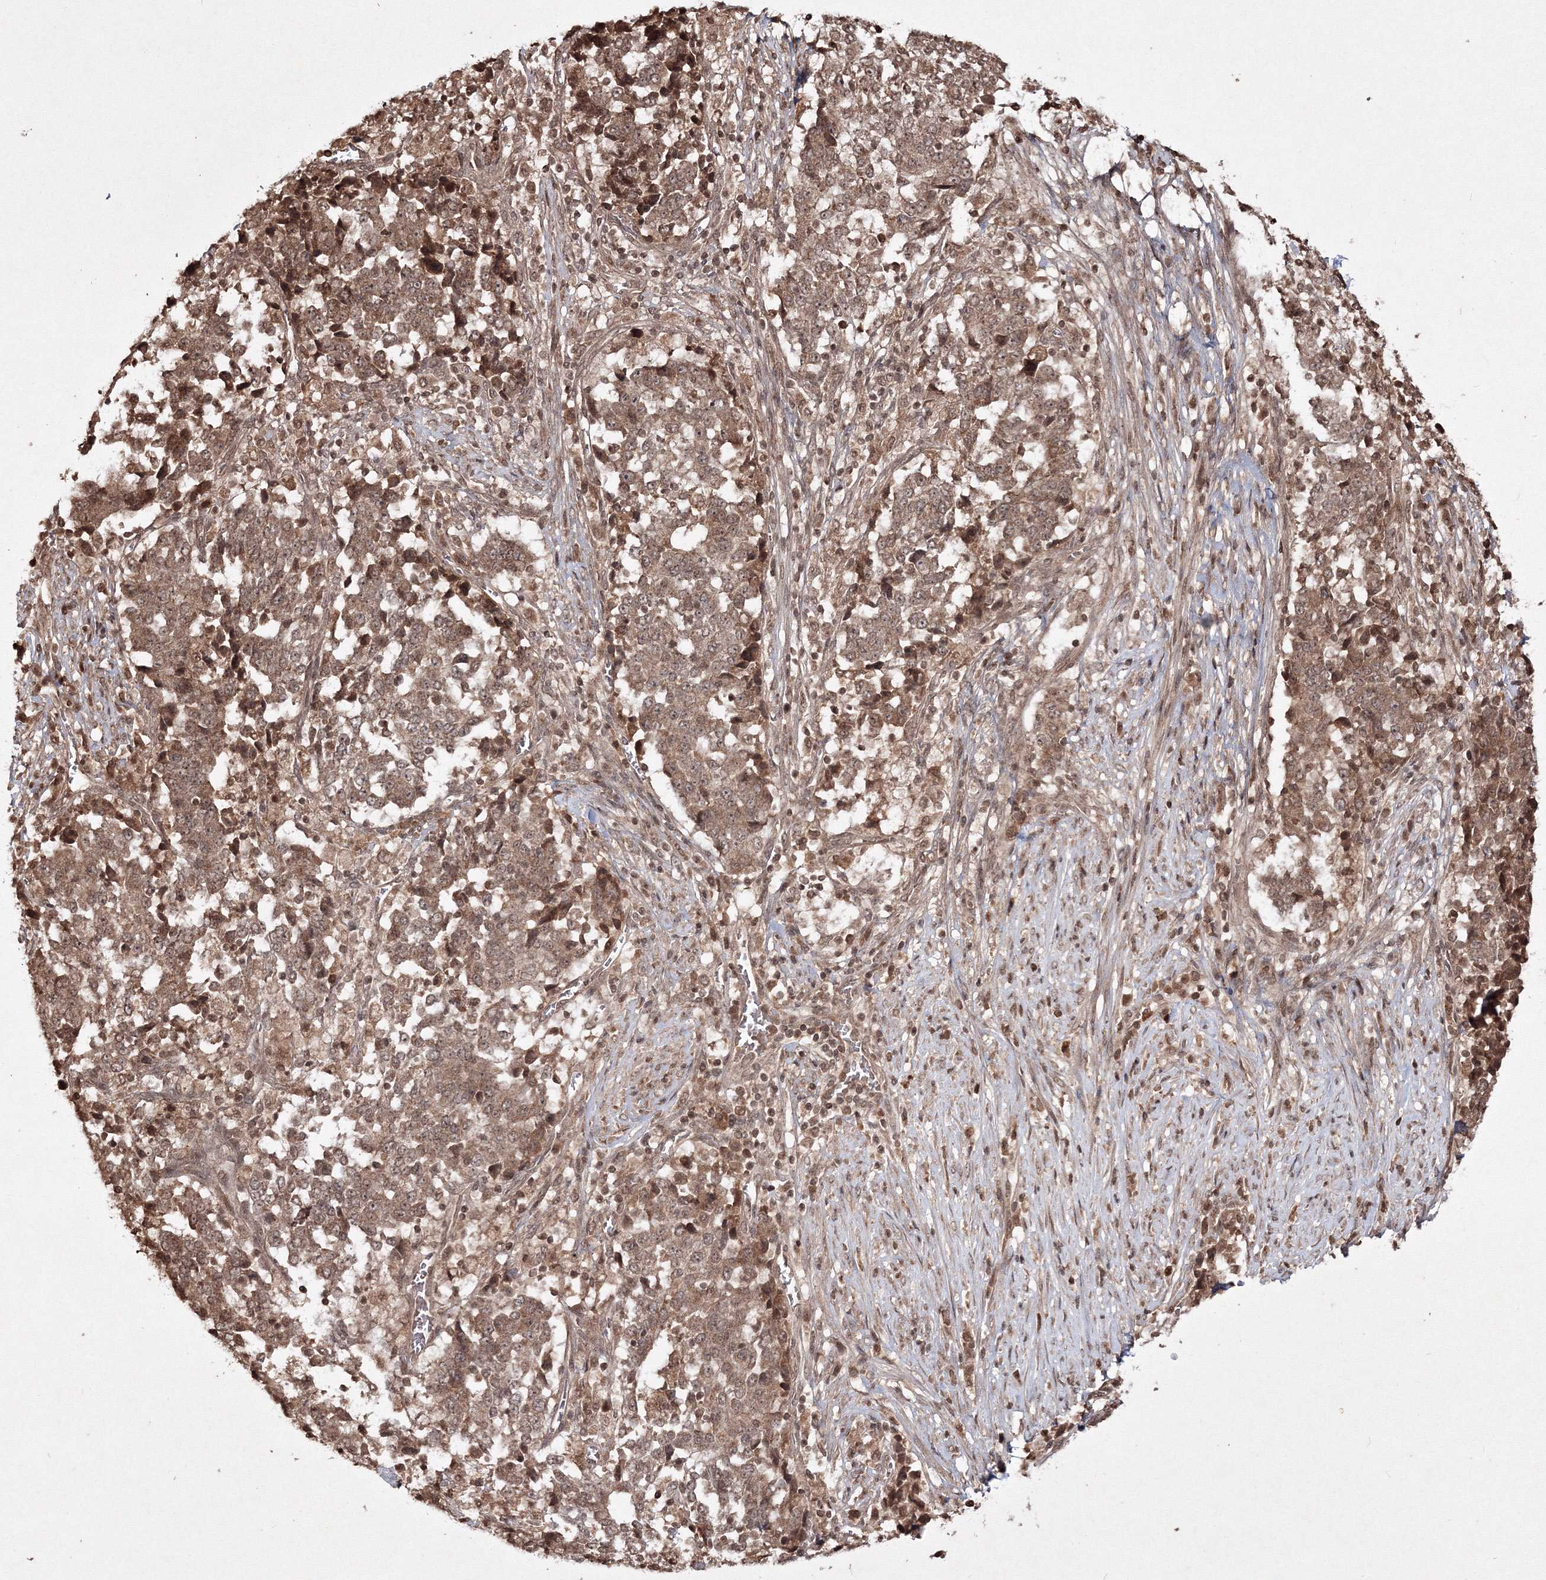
{"staining": {"intensity": "moderate", "quantity": ">75%", "location": "cytoplasmic/membranous,nuclear"}, "tissue": "stomach cancer", "cell_type": "Tumor cells", "image_type": "cancer", "snomed": [{"axis": "morphology", "description": "Adenocarcinoma, NOS"}, {"axis": "topography", "description": "Stomach"}], "caption": "Immunohistochemical staining of human adenocarcinoma (stomach) demonstrates medium levels of moderate cytoplasmic/membranous and nuclear positivity in about >75% of tumor cells. (Brightfield microscopy of DAB IHC at high magnification).", "gene": "PEX13", "patient": {"sex": "male", "age": 59}}